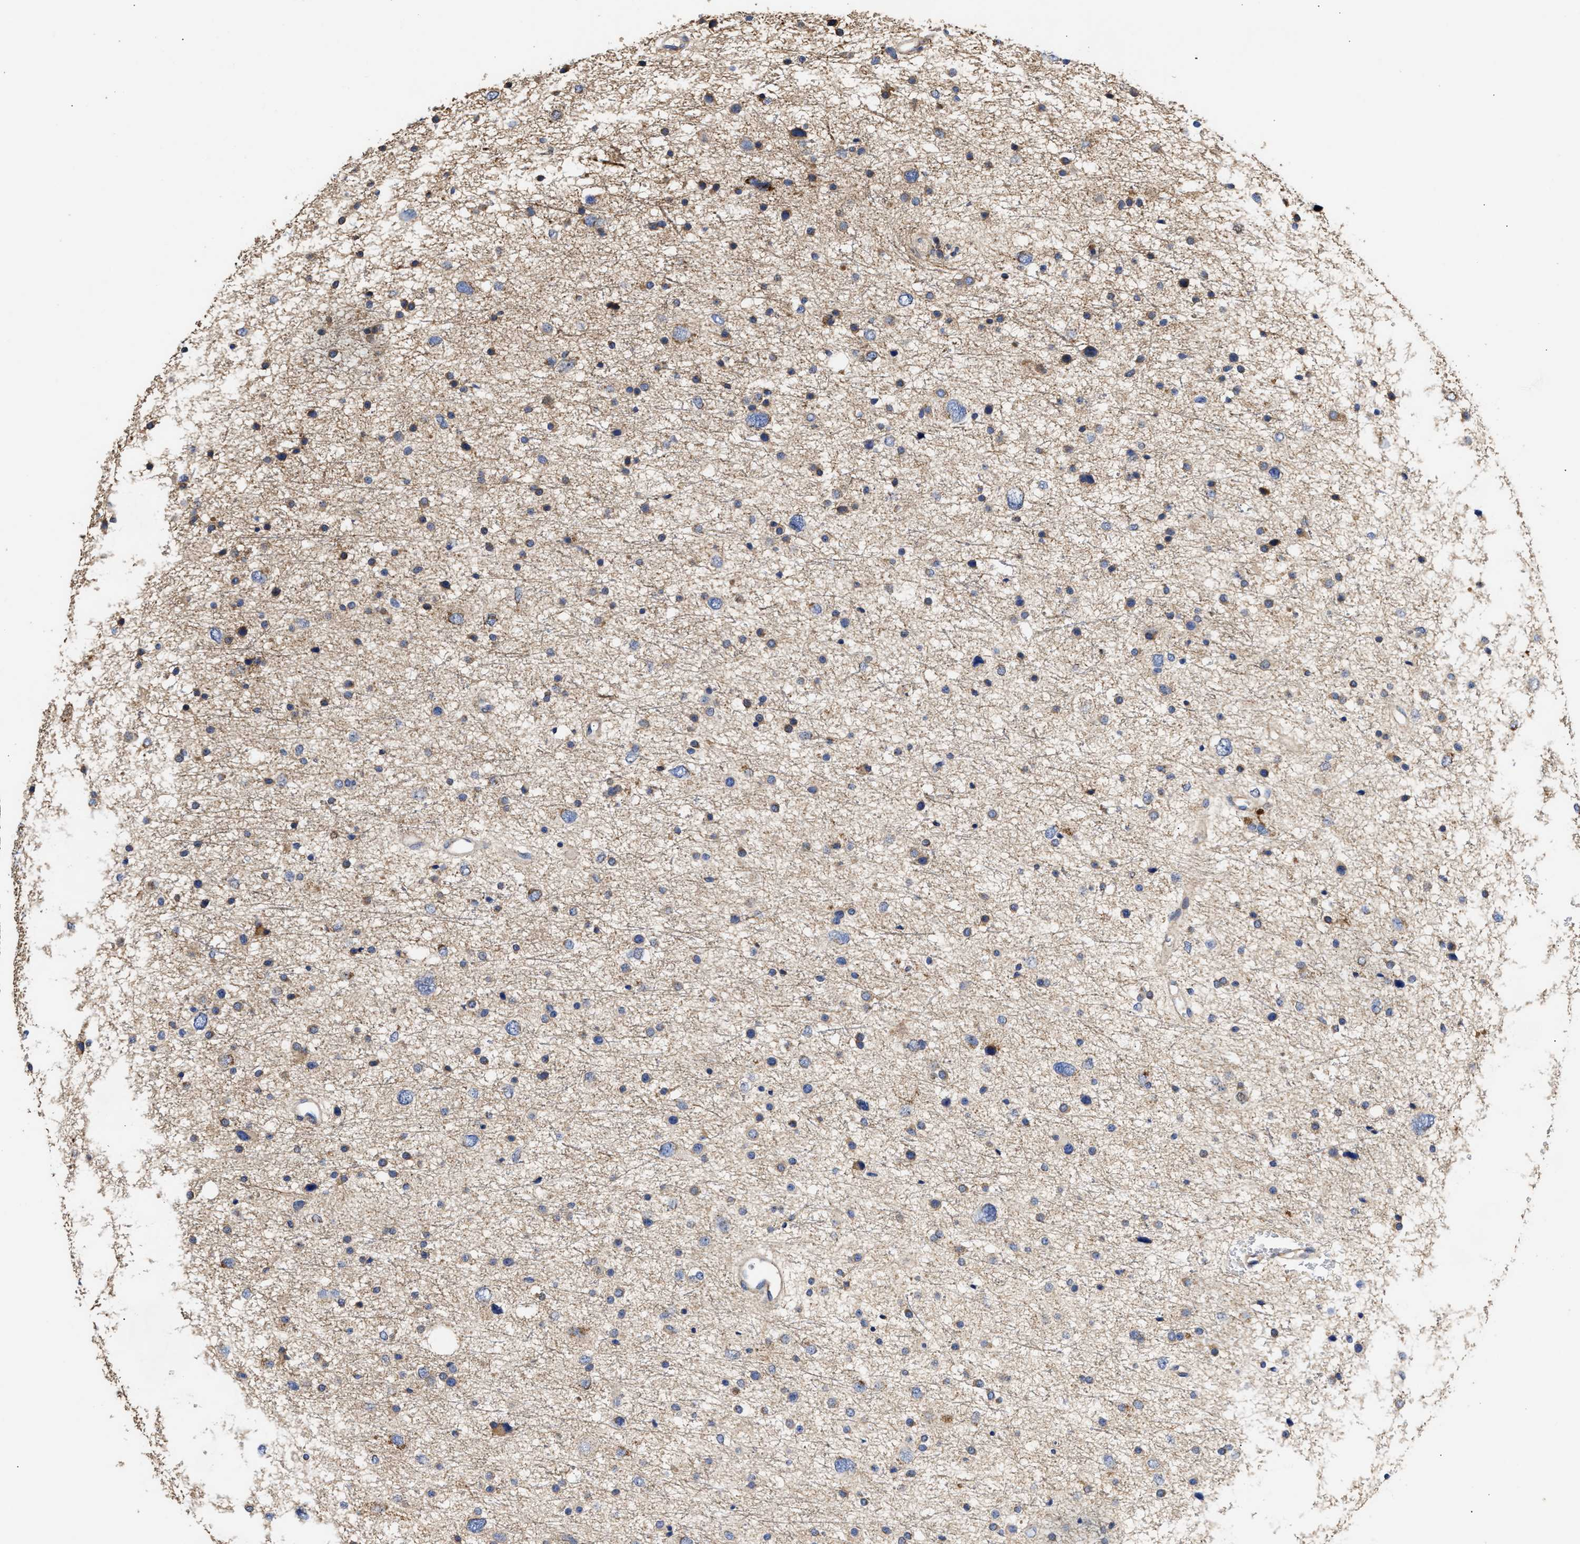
{"staining": {"intensity": "weak", "quantity": "<25%", "location": "cytoplasmic/membranous"}, "tissue": "glioma", "cell_type": "Tumor cells", "image_type": "cancer", "snomed": [{"axis": "morphology", "description": "Glioma, malignant, Low grade"}, {"axis": "topography", "description": "Brain"}], "caption": "Human malignant glioma (low-grade) stained for a protein using IHC exhibits no expression in tumor cells.", "gene": "MALSU1", "patient": {"sex": "female", "age": 37}}